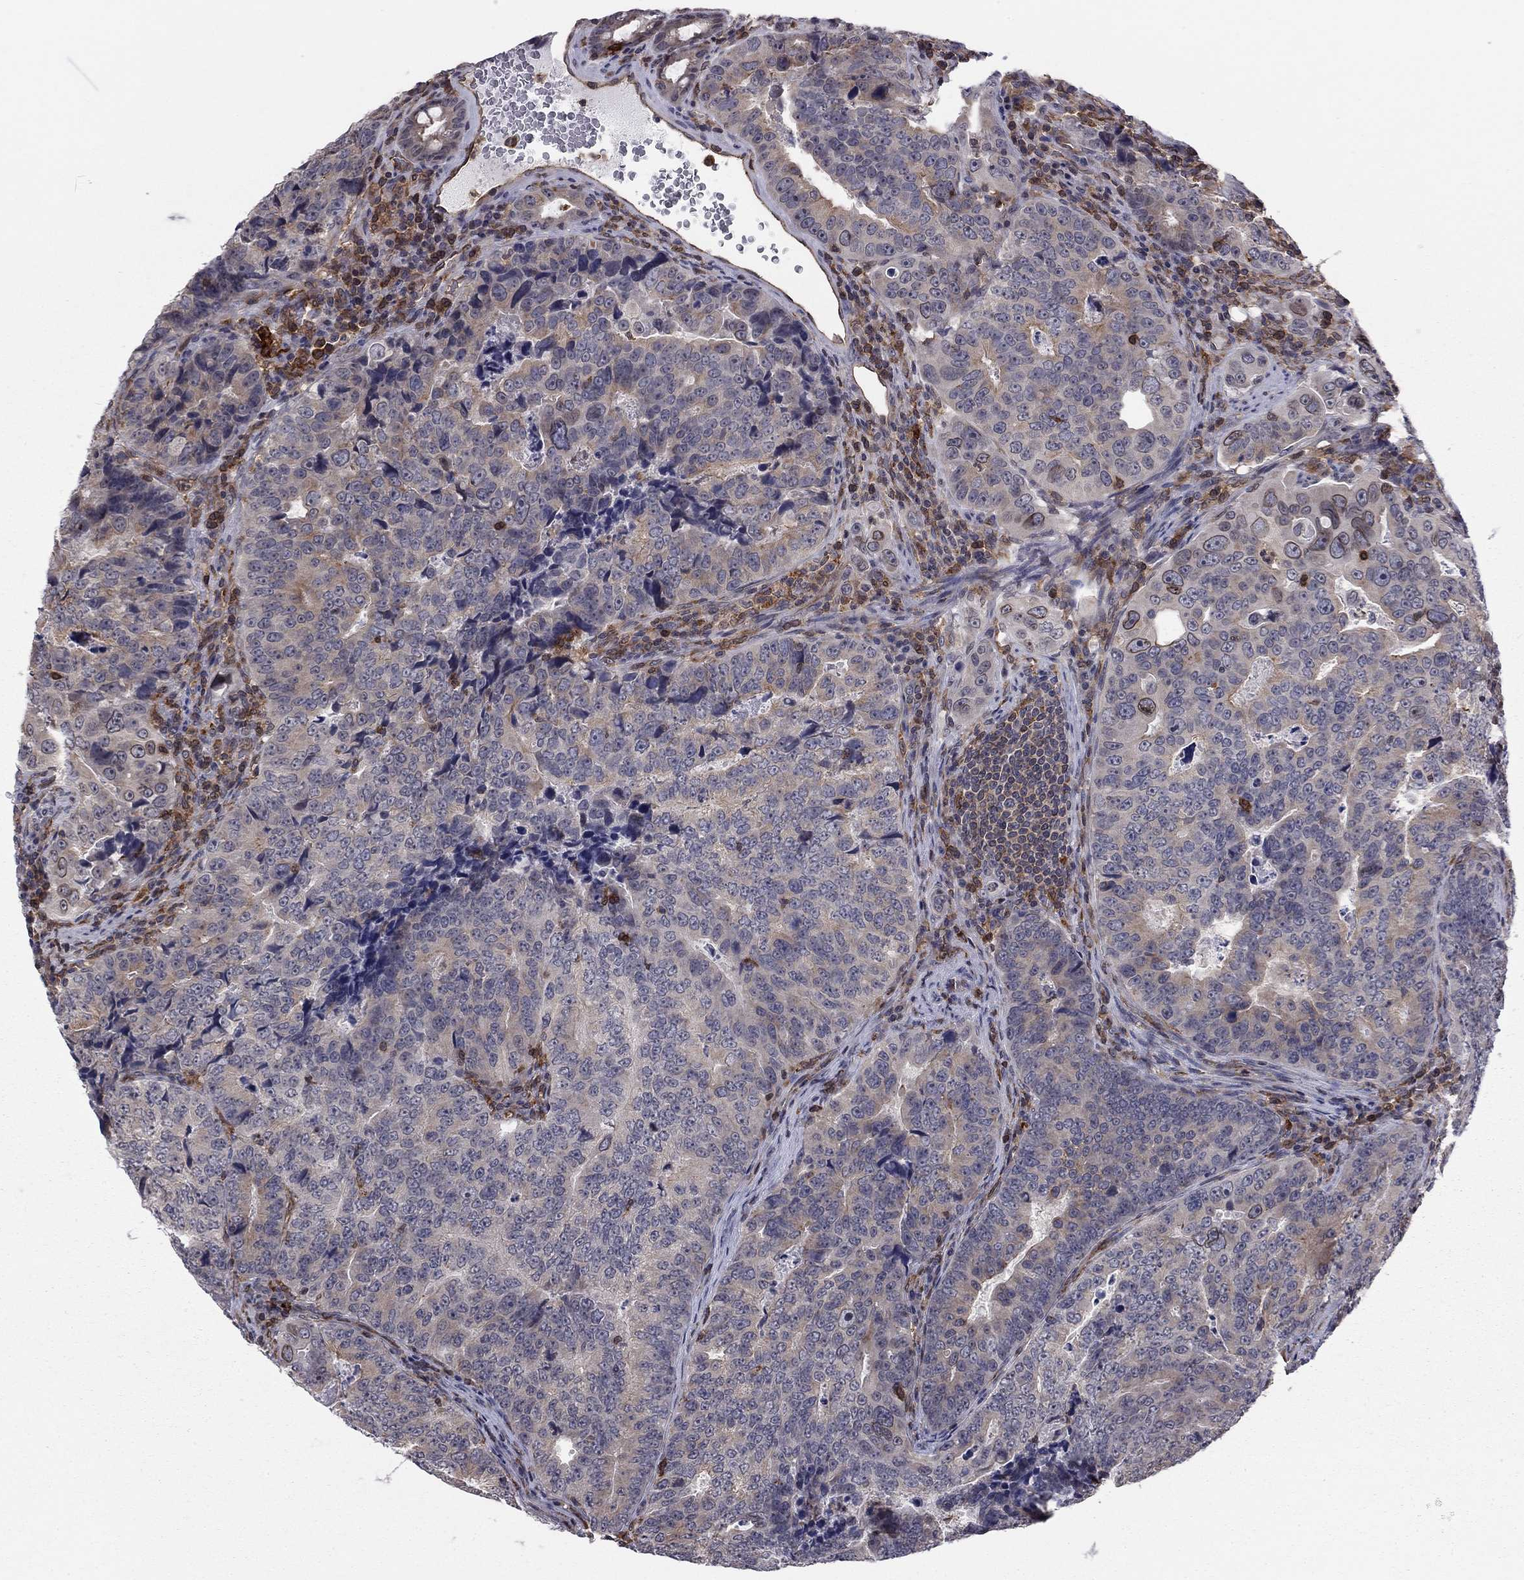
{"staining": {"intensity": "weak", "quantity": "<25%", "location": "cytoplasmic/membranous"}, "tissue": "colorectal cancer", "cell_type": "Tumor cells", "image_type": "cancer", "snomed": [{"axis": "morphology", "description": "Adenocarcinoma, NOS"}, {"axis": "topography", "description": "Colon"}], "caption": "An image of colorectal cancer (adenocarcinoma) stained for a protein shows no brown staining in tumor cells.", "gene": "PLCB2", "patient": {"sex": "female", "age": 72}}